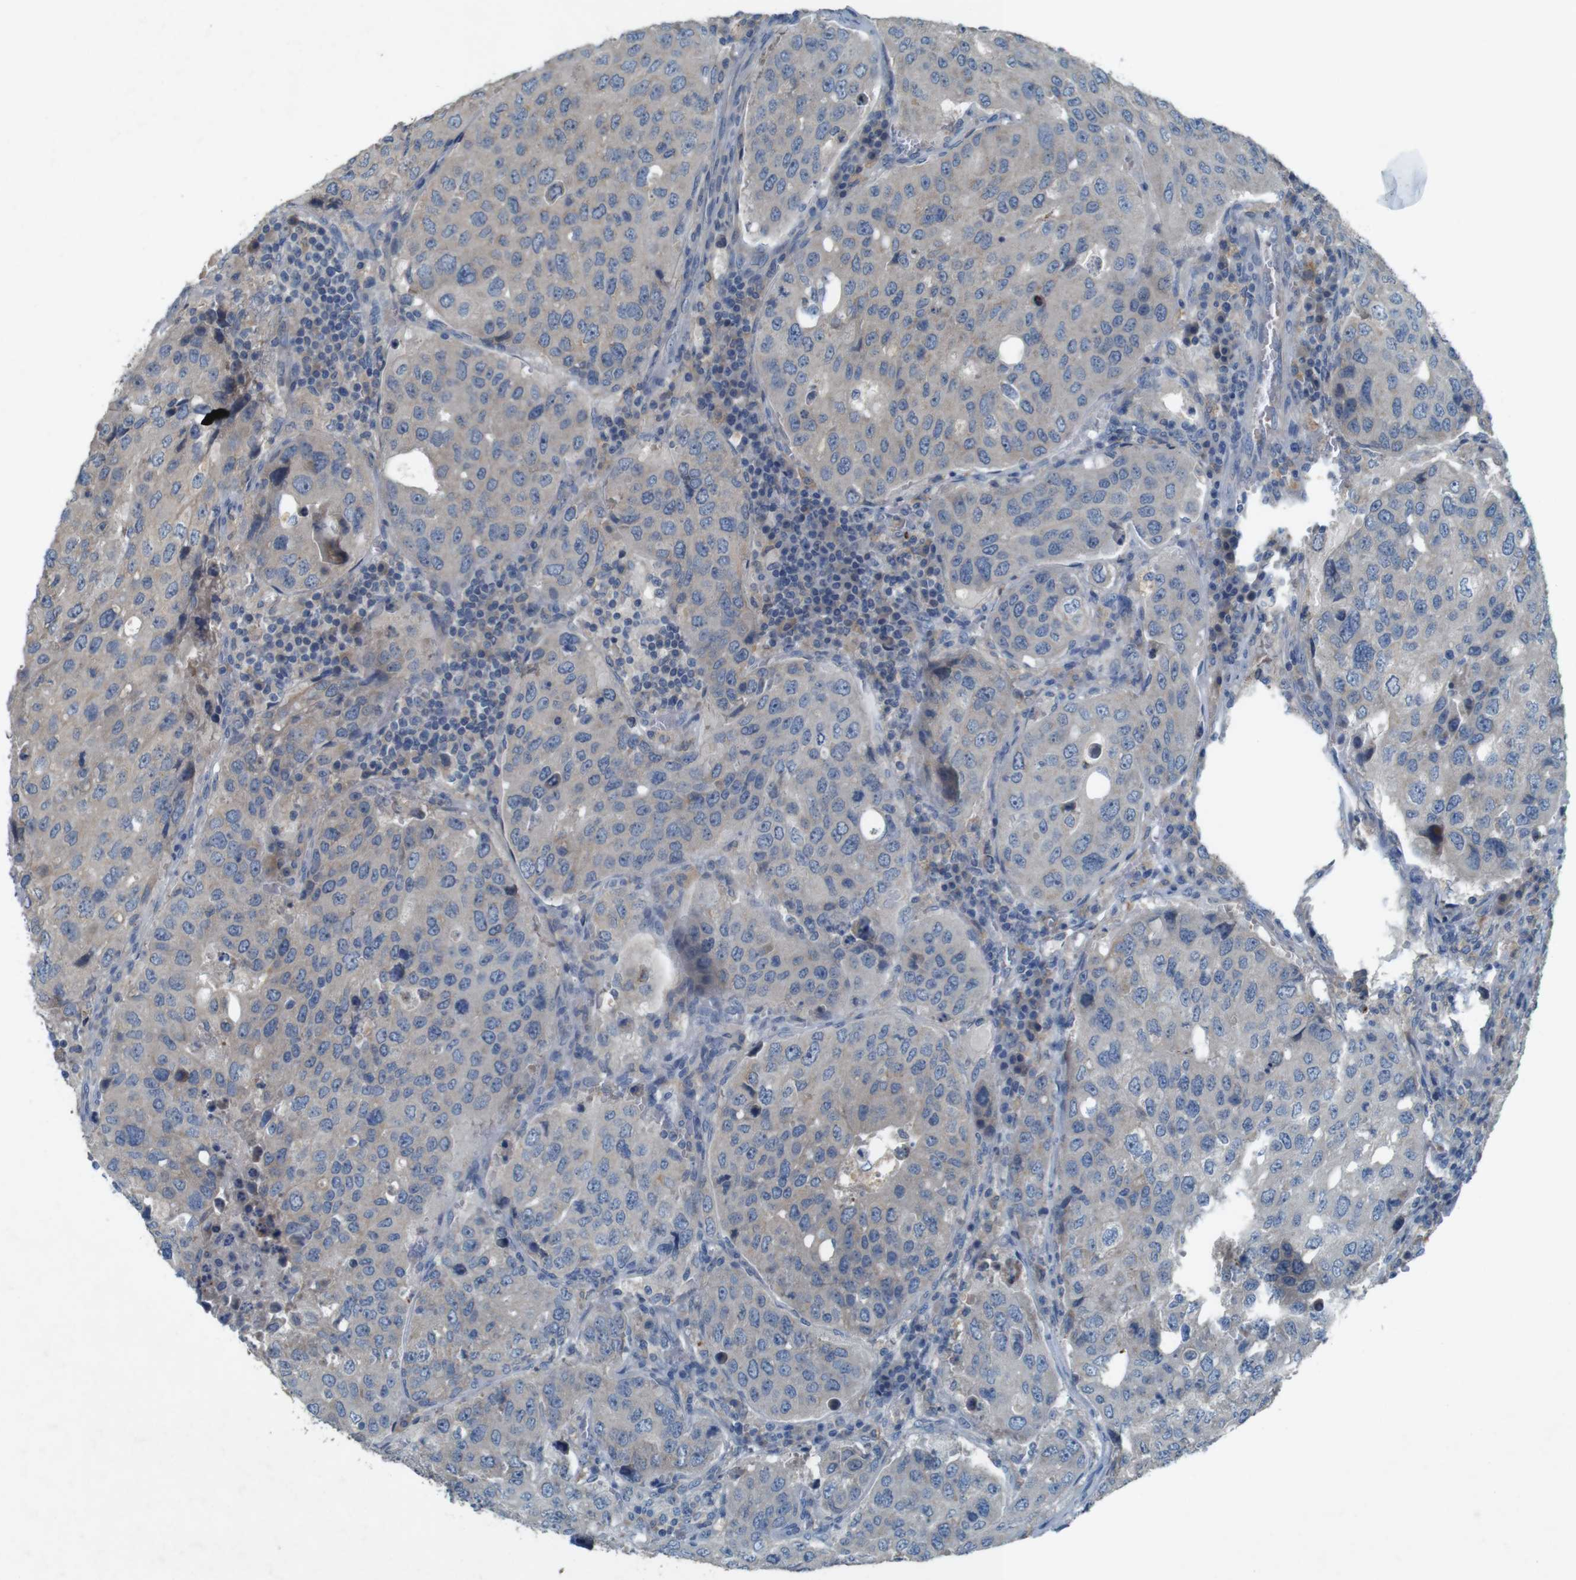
{"staining": {"intensity": "weak", "quantity": "<25%", "location": "cytoplasmic/membranous"}, "tissue": "urothelial cancer", "cell_type": "Tumor cells", "image_type": "cancer", "snomed": [{"axis": "morphology", "description": "Urothelial carcinoma, High grade"}, {"axis": "topography", "description": "Lymph node"}, {"axis": "topography", "description": "Urinary bladder"}], "caption": "This is an immunohistochemistry (IHC) micrograph of urothelial cancer. There is no positivity in tumor cells.", "gene": "MOGAT3", "patient": {"sex": "male", "age": 51}}